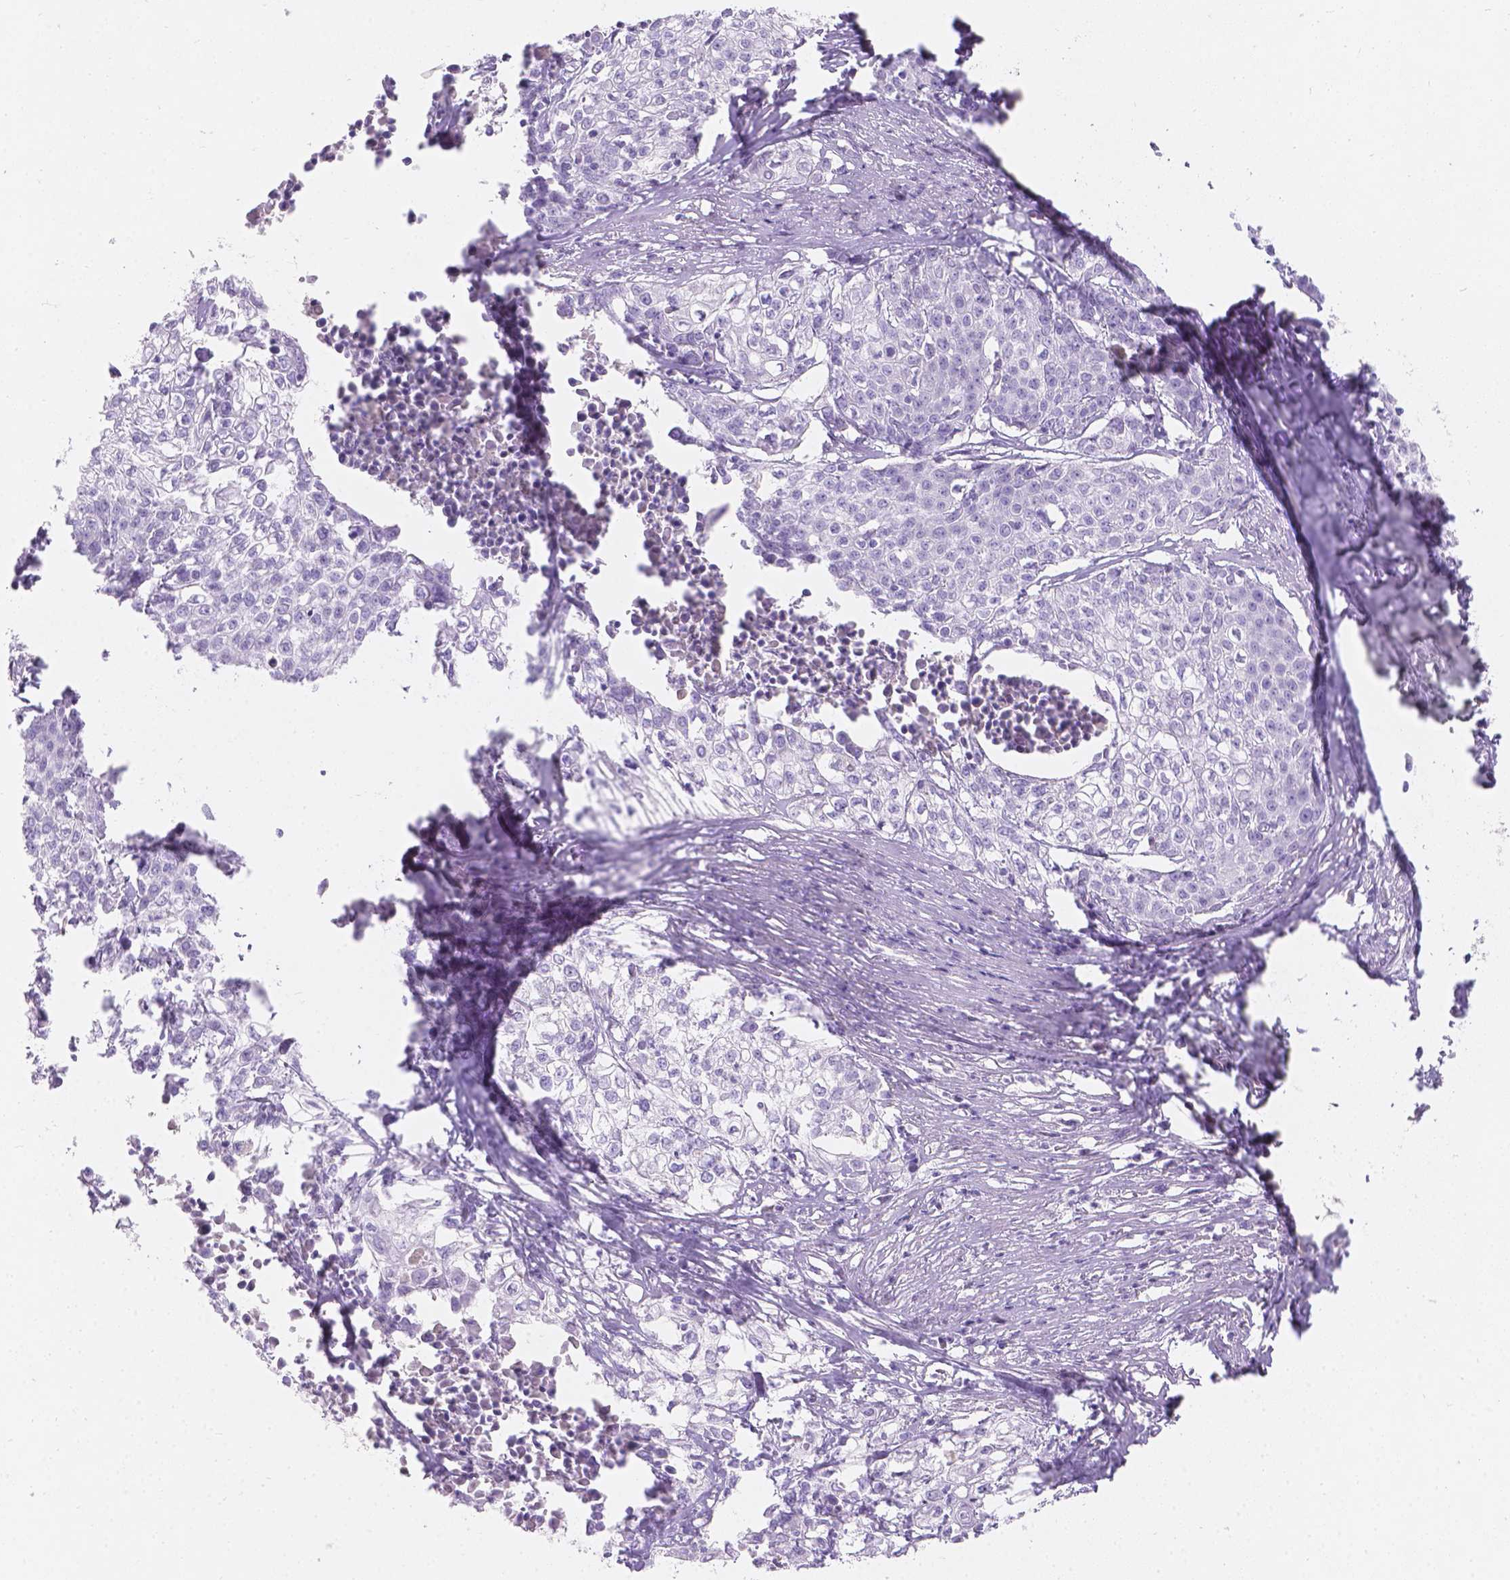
{"staining": {"intensity": "negative", "quantity": "none", "location": "none"}, "tissue": "cervical cancer", "cell_type": "Tumor cells", "image_type": "cancer", "snomed": [{"axis": "morphology", "description": "Squamous cell carcinoma, NOS"}, {"axis": "topography", "description": "Cervix"}], "caption": "IHC of cervical cancer (squamous cell carcinoma) reveals no staining in tumor cells.", "gene": "GAL3ST2", "patient": {"sex": "female", "age": 39}}